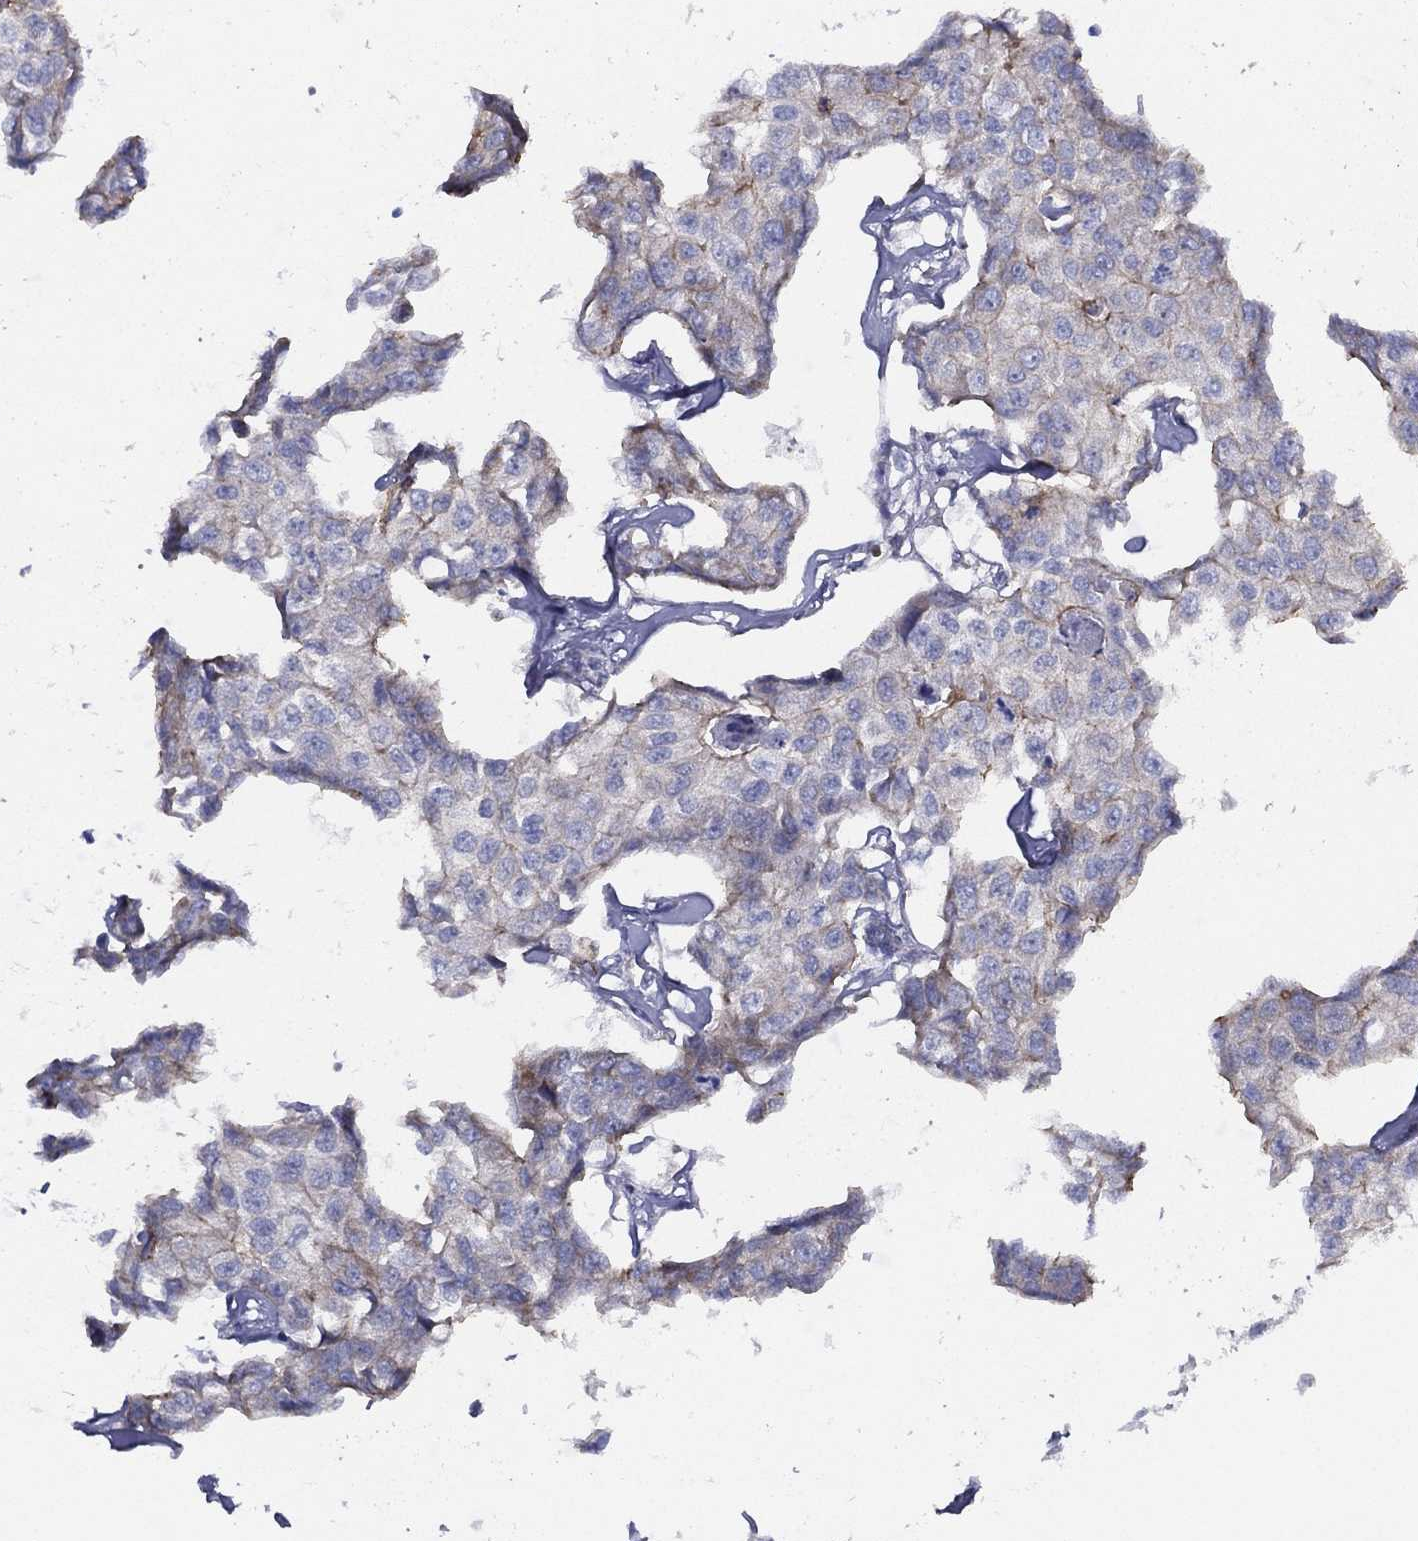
{"staining": {"intensity": "weak", "quantity": "<25%", "location": "cytoplasmic/membranous"}, "tissue": "breast cancer", "cell_type": "Tumor cells", "image_type": "cancer", "snomed": [{"axis": "morphology", "description": "Duct carcinoma"}, {"axis": "topography", "description": "Breast"}], "caption": "The immunohistochemistry (IHC) micrograph has no significant positivity in tumor cells of breast cancer tissue.", "gene": "ZNF223", "patient": {"sex": "female", "age": 80}}